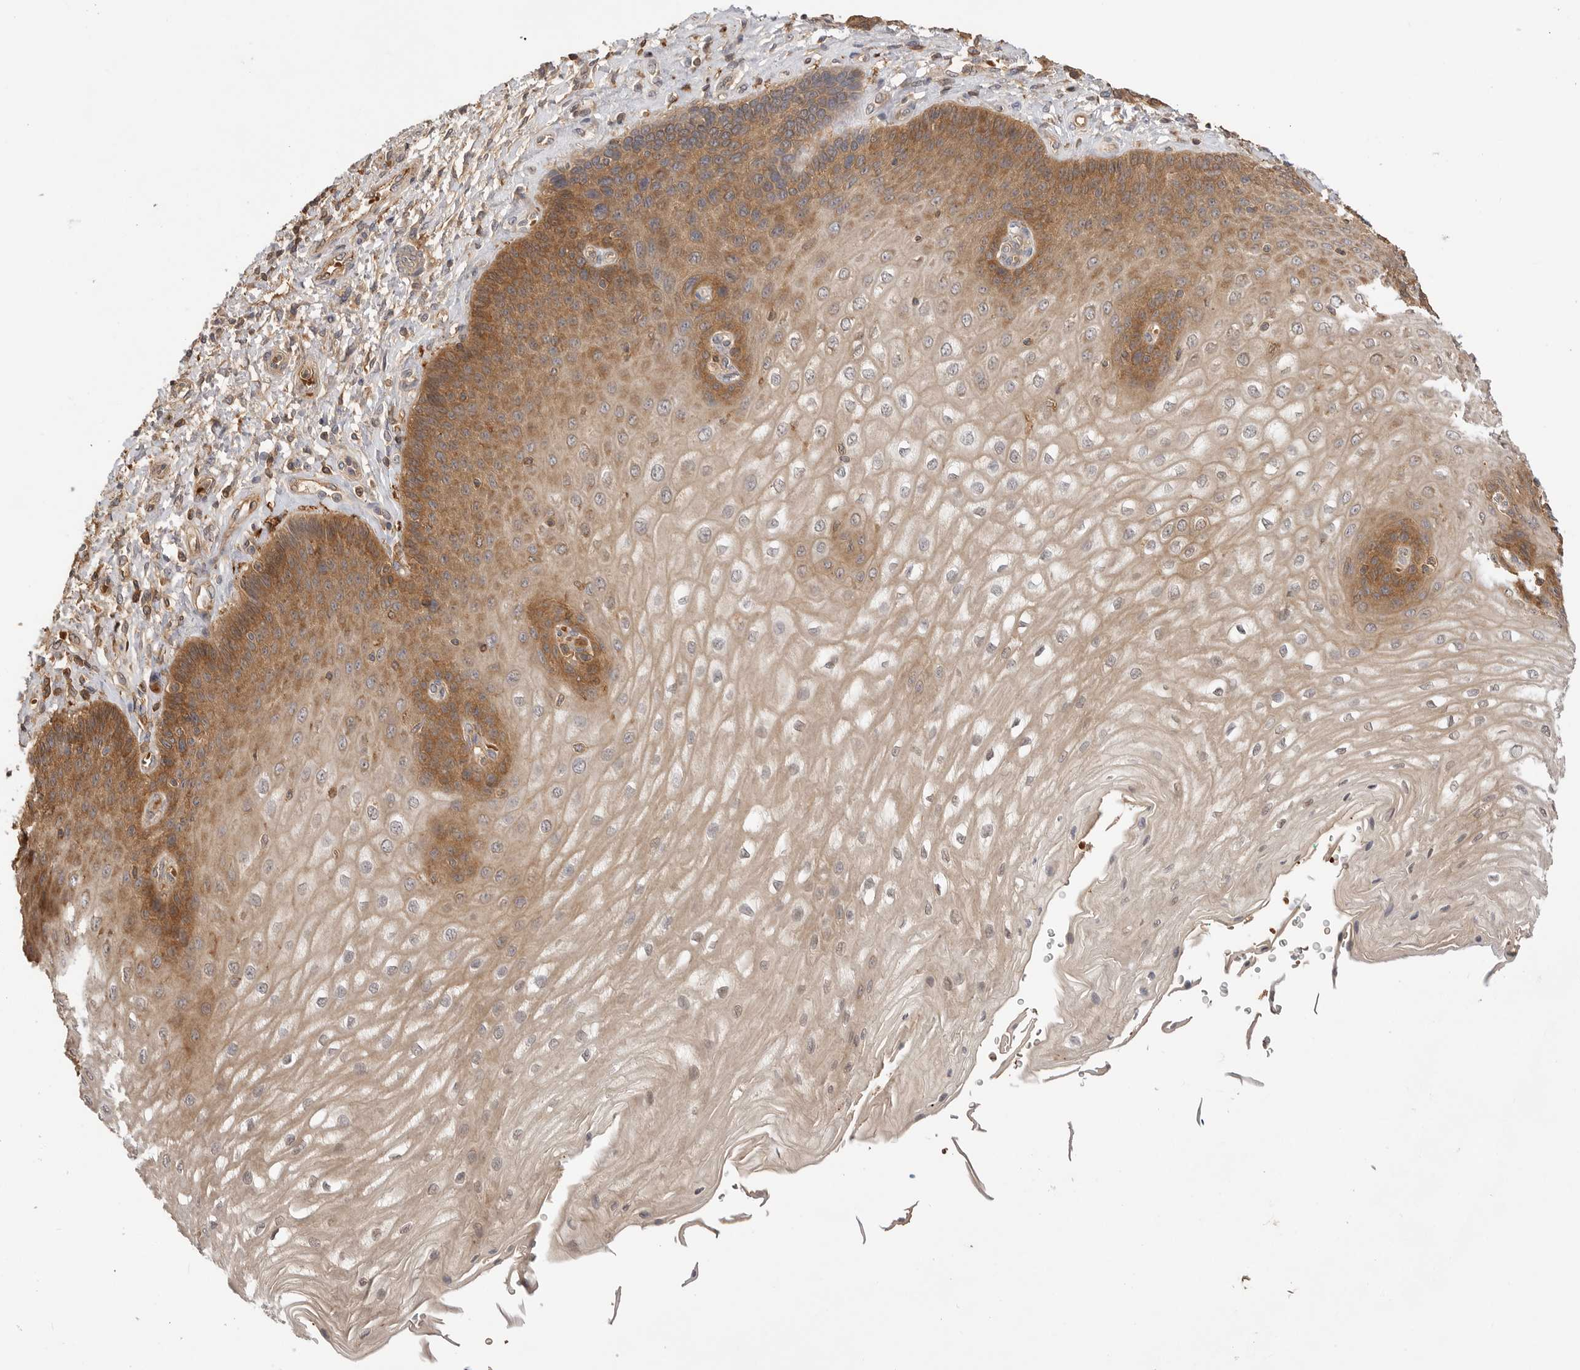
{"staining": {"intensity": "moderate", "quantity": ">75%", "location": "cytoplasmic/membranous"}, "tissue": "esophagus", "cell_type": "Squamous epithelial cells", "image_type": "normal", "snomed": [{"axis": "morphology", "description": "Normal tissue, NOS"}, {"axis": "topography", "description": "Esophagus"}], "caption": "Immunohistochemical staining of benign esophagus exhibits medium levels of moderate cytoplasmic/membranous expression in approximately >75% of squamous epithelial cells.", "gene": "CLDN12", "patient": {"sex": "male", "age": 54}}